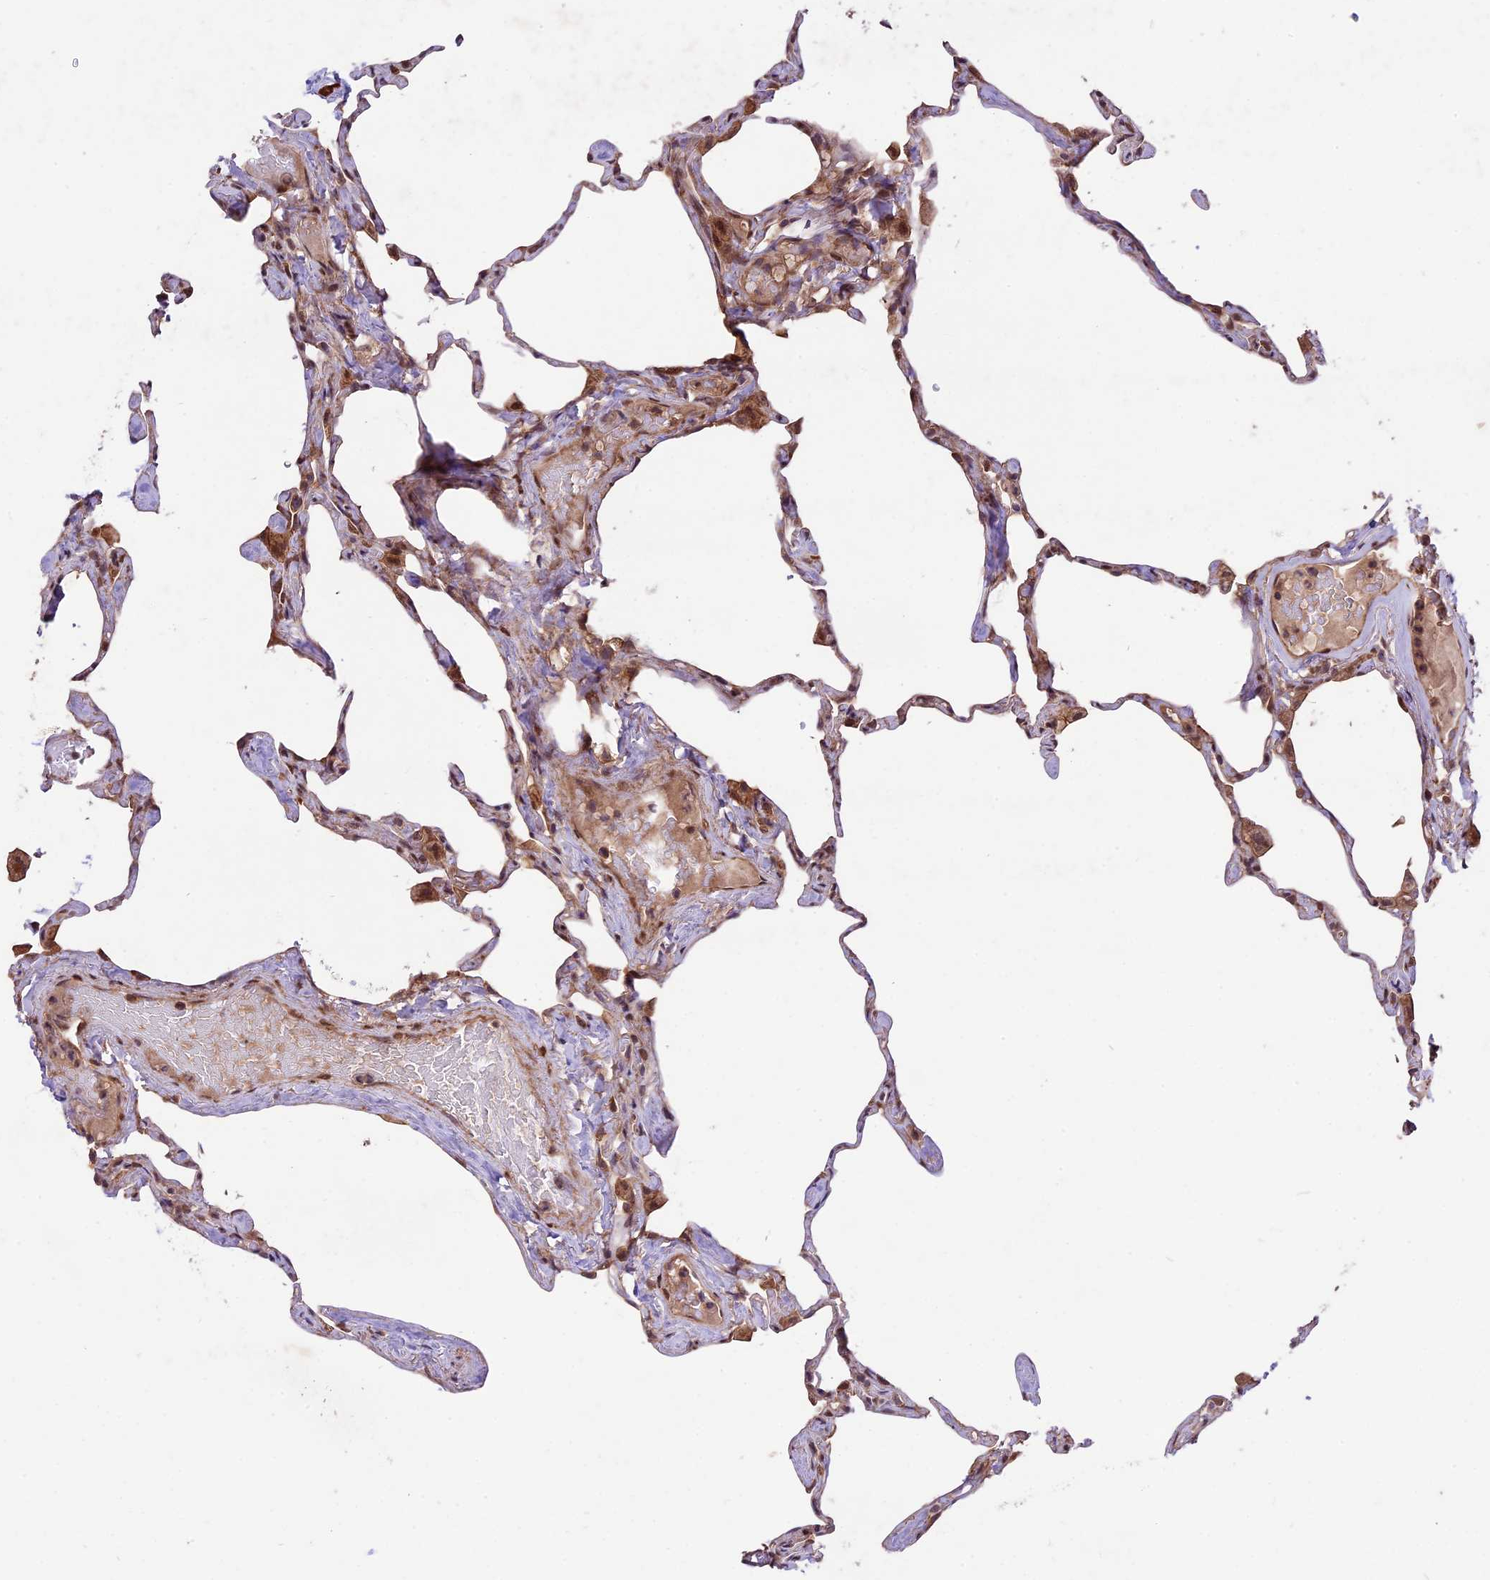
{"staining": {"intensity": "moderate", "quantity": "25%-75%", "location": "cytoplasmic/membranous"}, "tissue": "lung", "cell_type": "Alveolar cells", "image_type": "normal", "snomed": [{"axis": "morphology", "description": "Normal tissue, NOS"}, {"axis": "topography", "description": "Lung"}], "caption": "Alveolar cells demonstrate medium levels of moderate cytoplasmic/membranous expression in approximately 25%-75% of cells in benign human lung. Nuclei are stained in blue.", "gene": "HDAC5", "patient": {"sex": "male", "age": 65}}